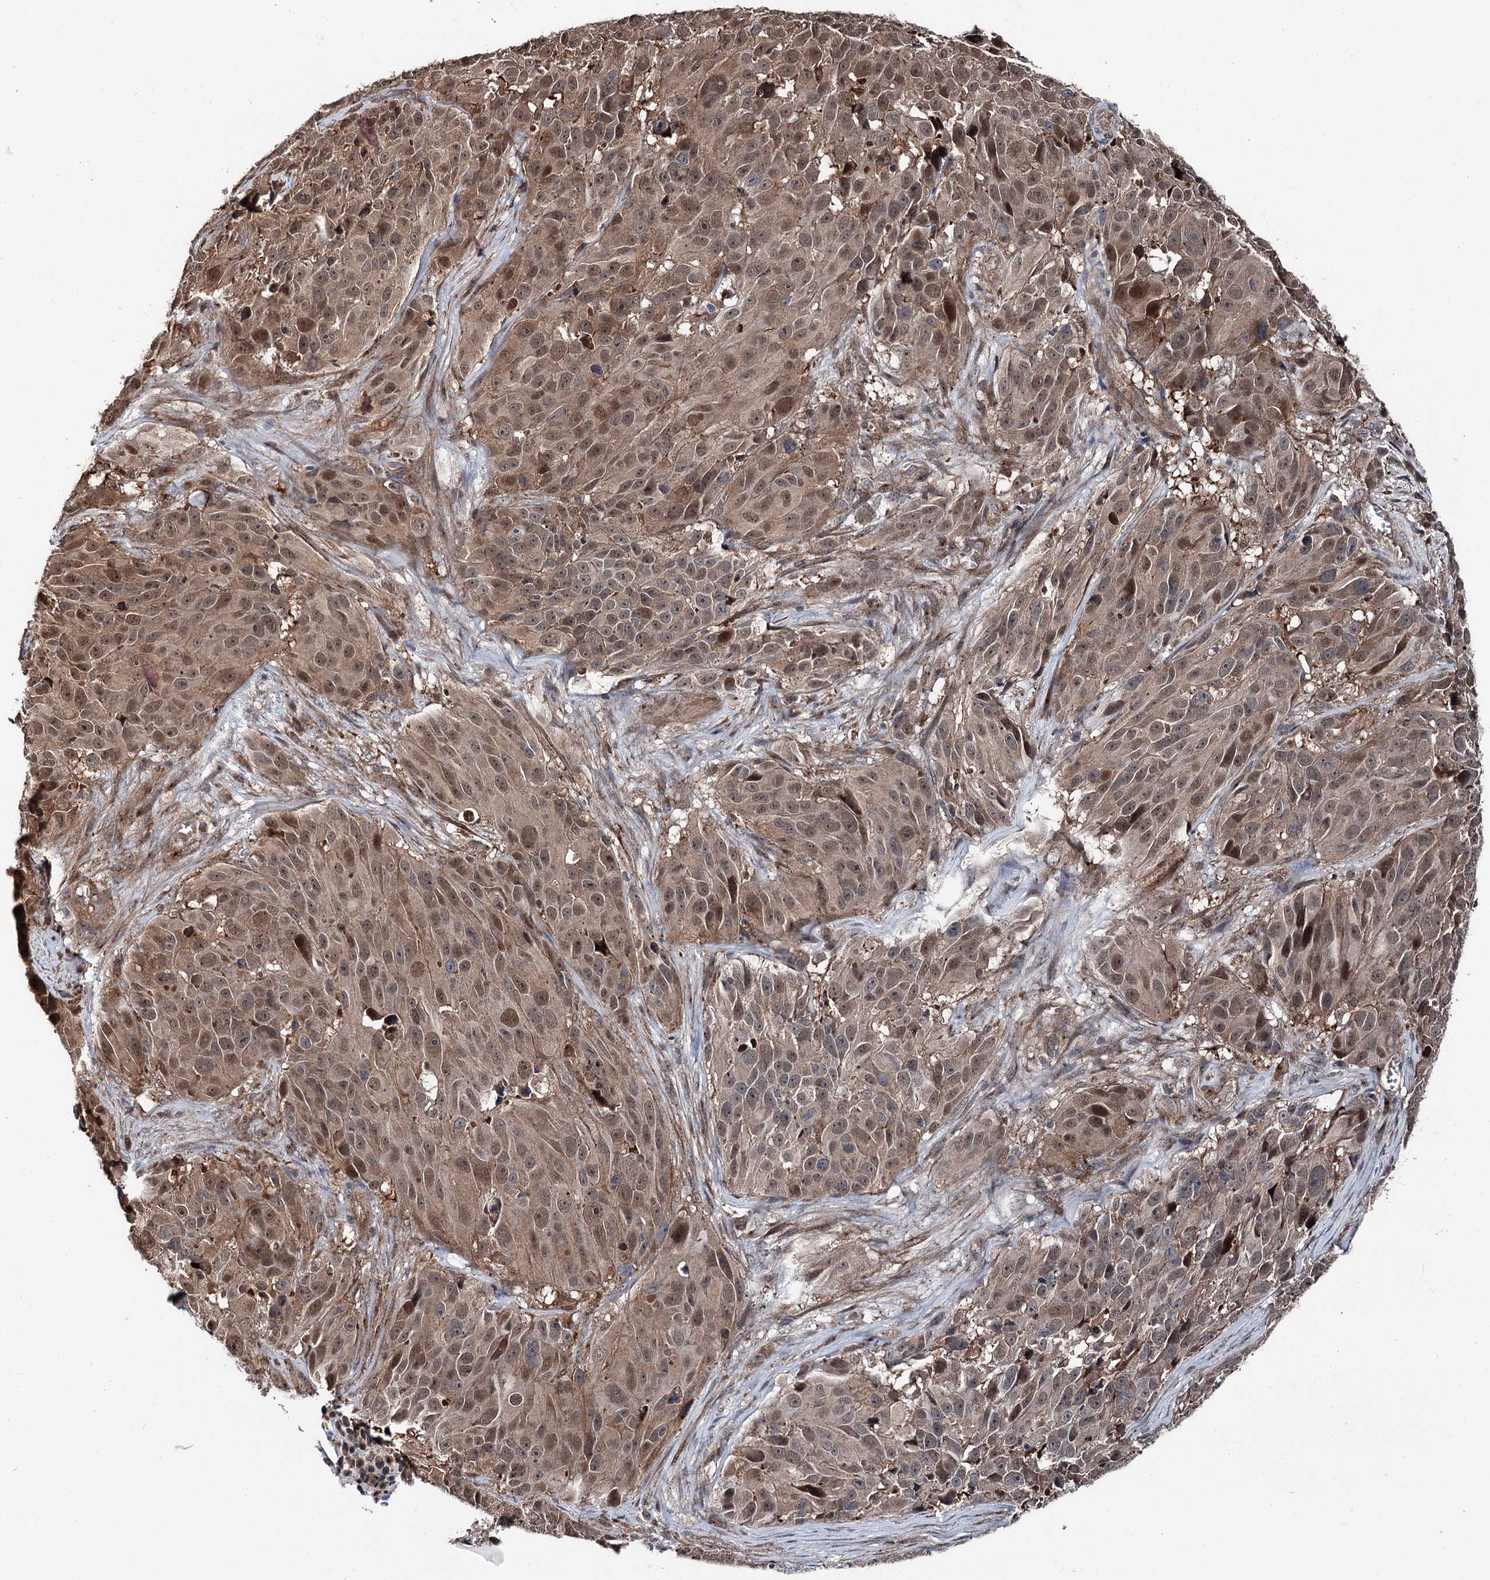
{"staining": {"intensity": "moderate", "quantity": ">75%", "location": "cytoplasmic/membranous,nuclear"}, "tissue": "melanoma", "cell_type": "Tumor cells", "image_type": "cancer", "snomed": [{"axis": "morphology", "description": "Malignant melanoma, NOS"}, {"axis": "topography", "description": "Skin"}], "caption": "Human melanoma stained with a protein marker reveals moderate staining in tumor cells.", "gene": "PSMD13", "patient": {"sex": "male", "age": 84}}